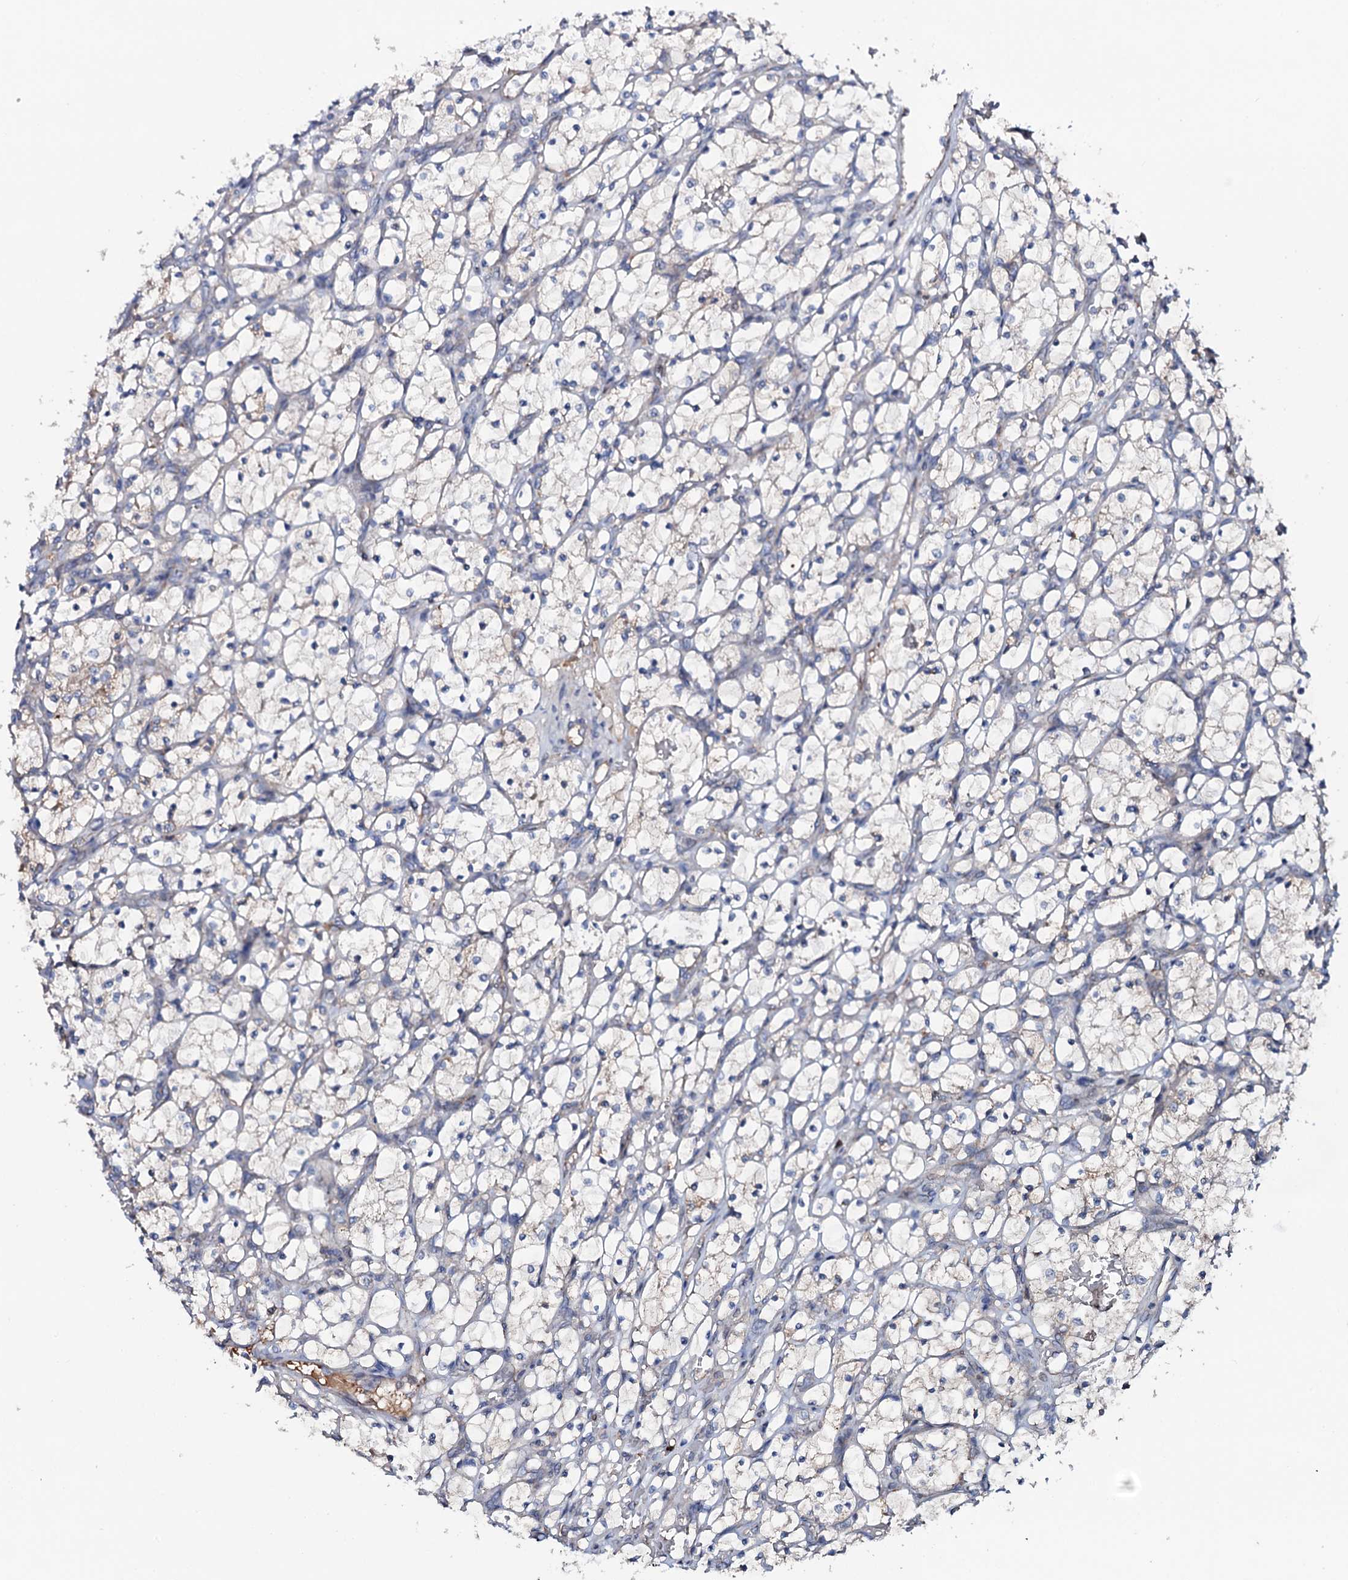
{"staining": {"intensity": "negative", "quantity": "none", "location": "none"}, "tissue": "renal cancer", "cell_type": "Tumor cells", "image_type": "cancer", "snomed": [{"axis": "morphology", "description": "Adenocarcinoma, NOS"}, {"axis": "topography", "description": "Kidney"}], "caption": "A micrograph of adenocarcinoma (renal) stained for a protein reveals no brown staining in tumor cells.", "gene": "PPP1R3D", "patient": {"sex": "female", "age": 69}}